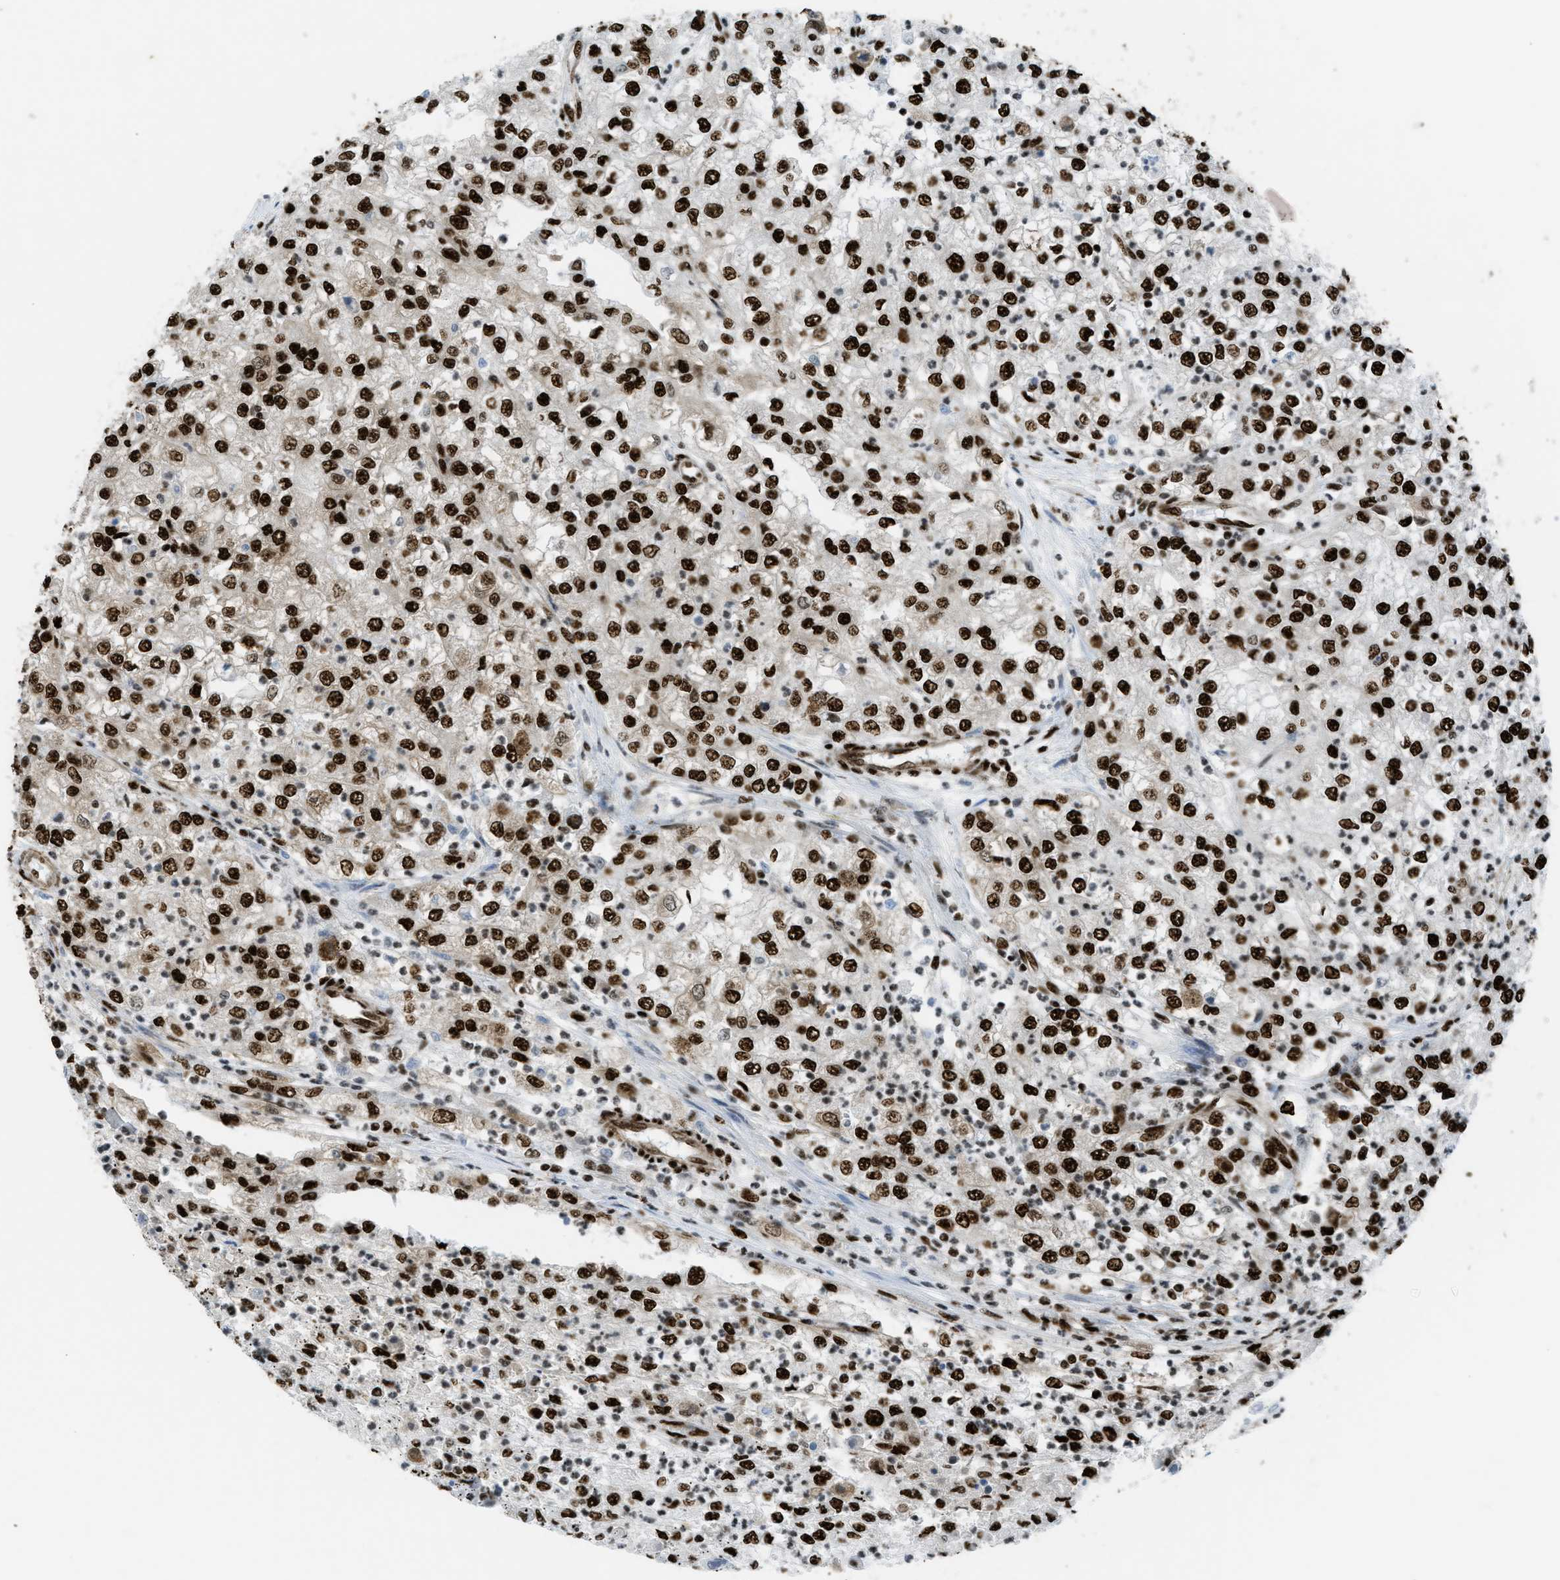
{"staining": {"intensity": "strong", "quantity": ">75%", "location": "nuclear"}, "tissue": "renal cancer", "cell_type": "Tumor cells", "image_type": "cancer", "snomed": [{"axis": "morphology", "description": "Adenocarcinoma, NOS"}, {"axis": "topography", "description": "Kidney"}], "caption": "Protein staining of renal cancer (adenocarcinoma) tissue reveals strong nuclear expression in approximately >75% of tumor cells. The staining was performed using DAB (3,3'-diaminobenzidine) to visualize the protein expression in brown, while the nuclei were stained in blue with hematoxylin (Magnification: 20x).", "gene": "ZNF207", "patient": {"sex": "female", "age": 54}}